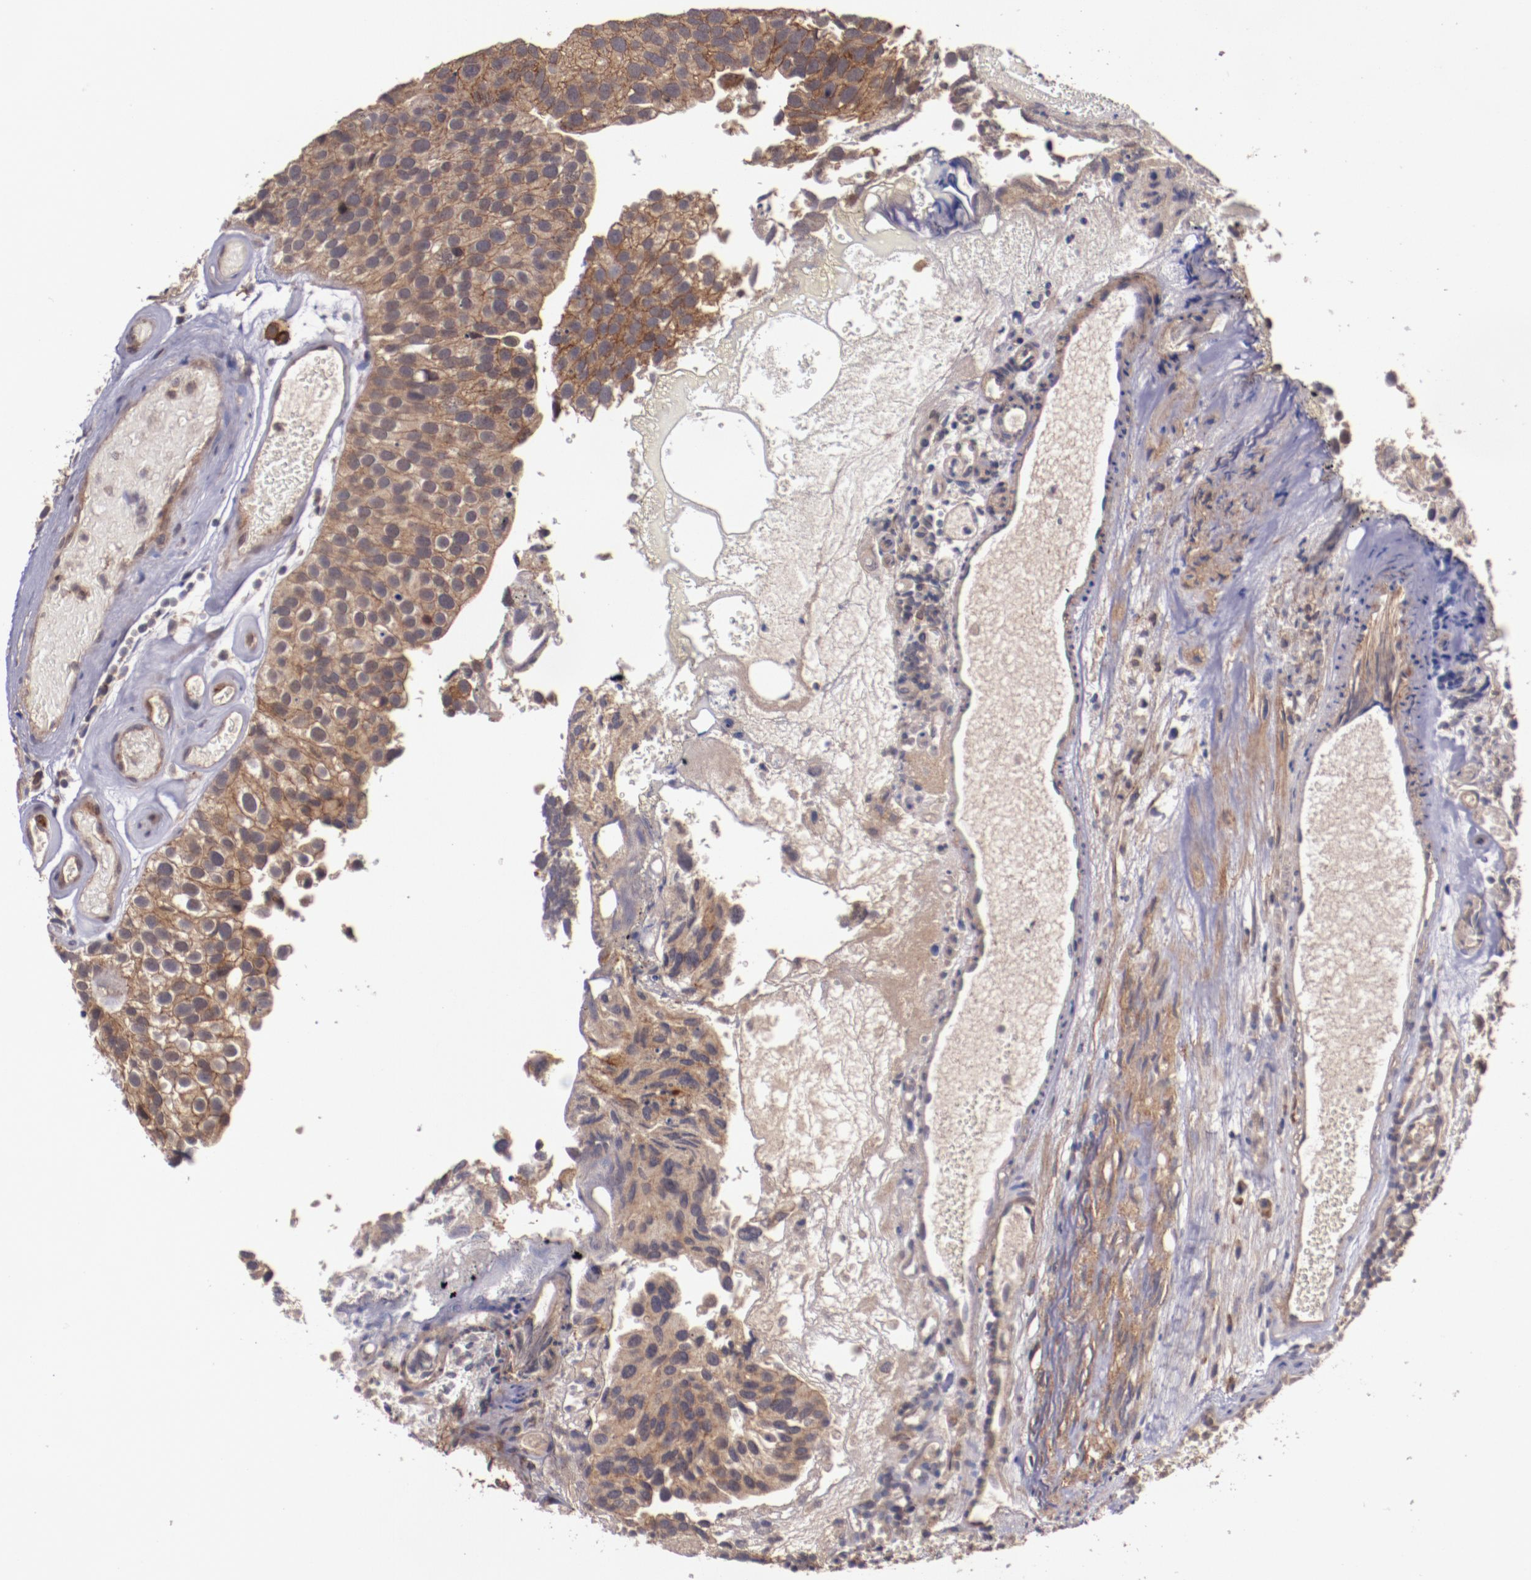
{"staining": {"intensity": "moderate", "quantity": ">75%", "location": "cytoplasmic/membranous"}, "tissue": "urothelial cancer", "cell_type": "Tumor cells", "image_type": "cancer", "snomed": [{"axis": "morphology", "description": "Urothelial carcinoma, High grade"}, {"axis": "topography", "description": "Urinary bladder"}], "caption": "Approximately >75% of tumor cells in human urothelial cancer show moderate cytoplasmic/membranous protein positivity as visualized by brown immunohistochemical staining.", "gene": "FTSJ1", "patient": {"sex": "male", "age": 72}}